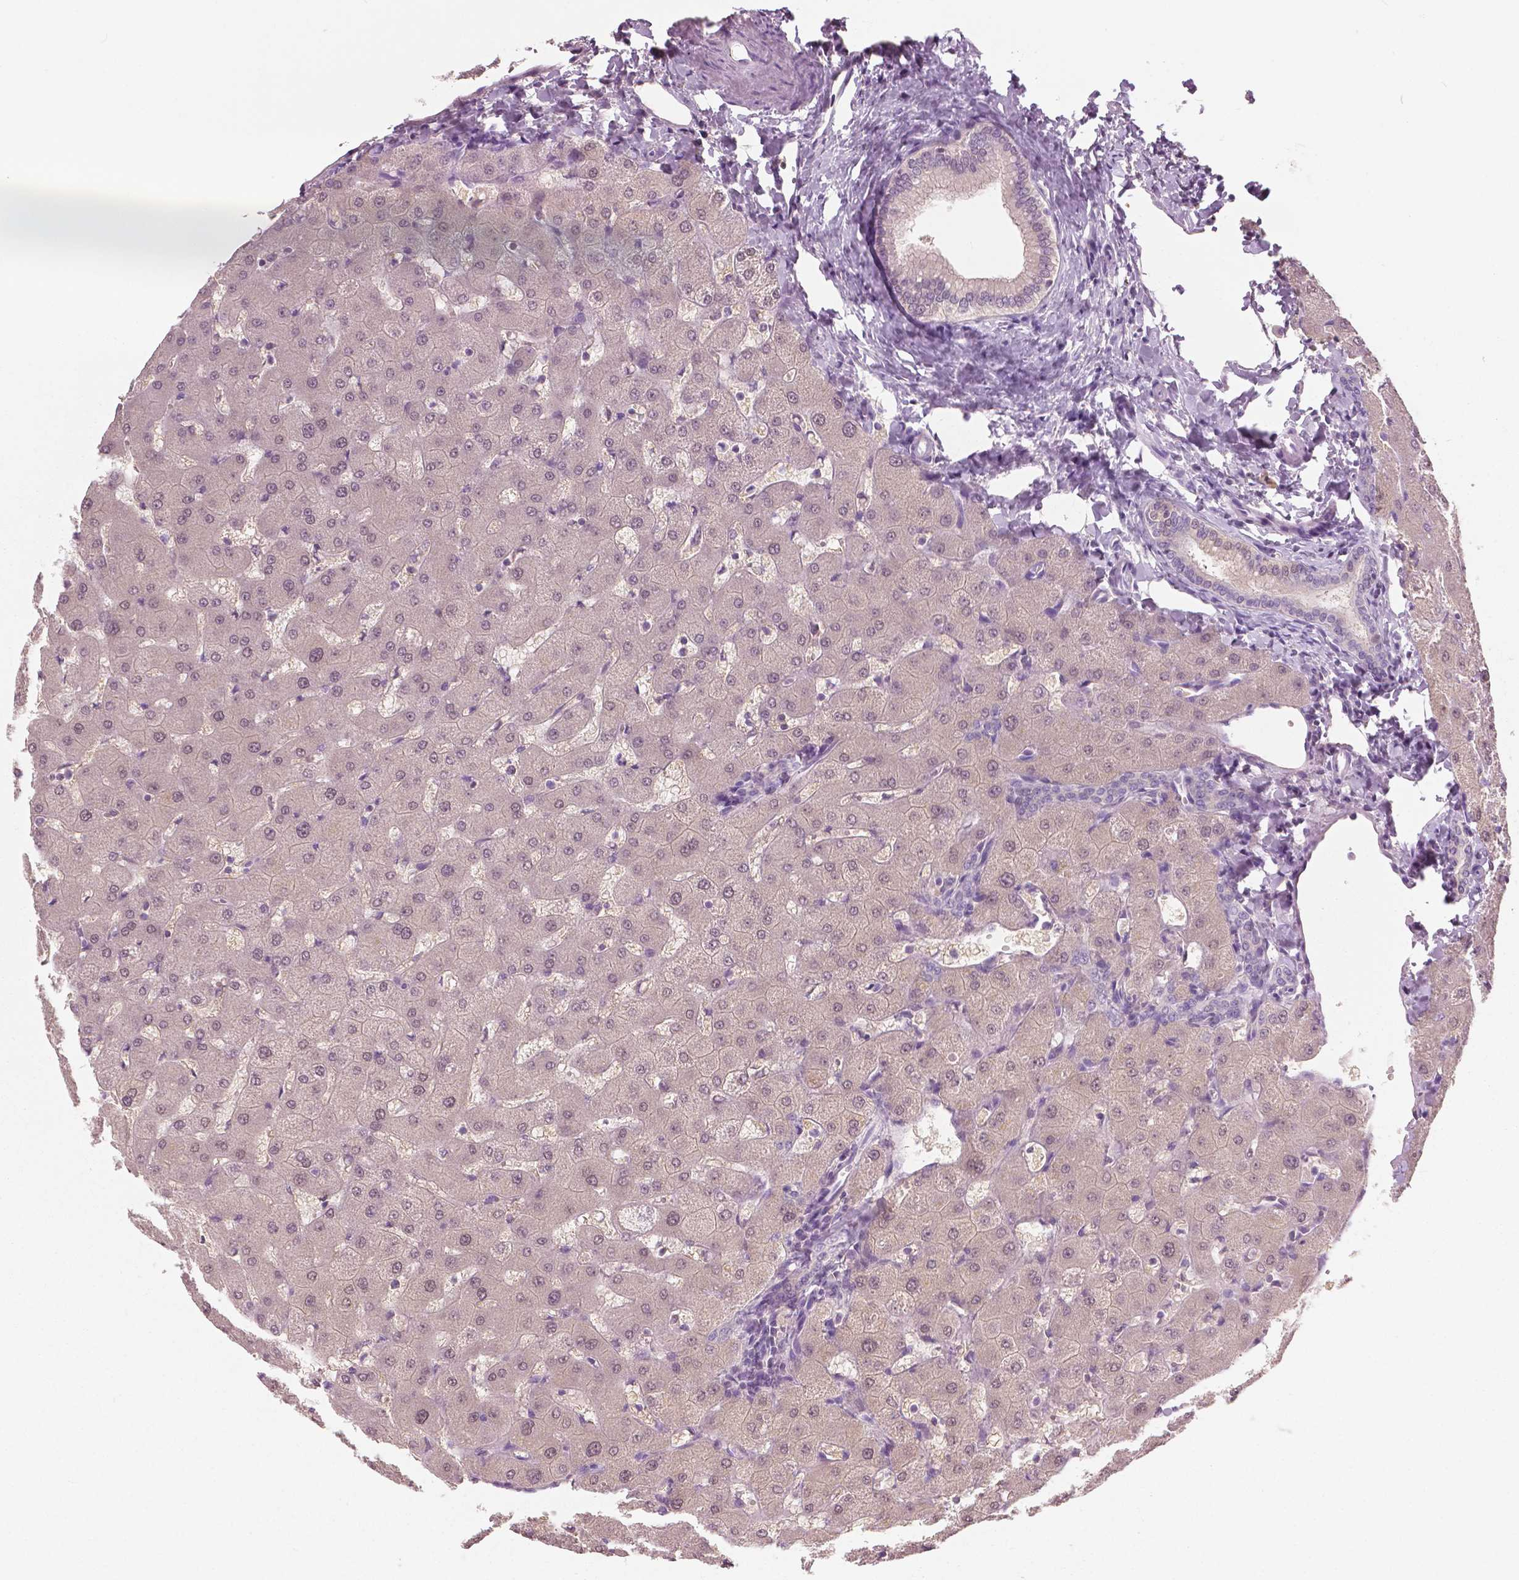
{"staining": {"intensity": "negative", "quantity": "none", "location": "none"}, "tissue": "liver", "cell_type": "Cholangiocytes", "image_type": "normal", "snomed": [{"axis": "morphology", "description": "Normal tissue, NOS"}, {"axis": "topography", "description": "Liver"}], "caption": "DAB immunohistochemical staining of normal human liver displays no significant positivity in cholangiocytes. The staining was performed using DAB (3,3'-diaminobenzidine) to visualize the protein expression in brown, while the nuclei were stained in blue with hematoxylin (Magnification: 20x).", "gene": "GALM", "patient": {"sex": "female", "age": 63}}